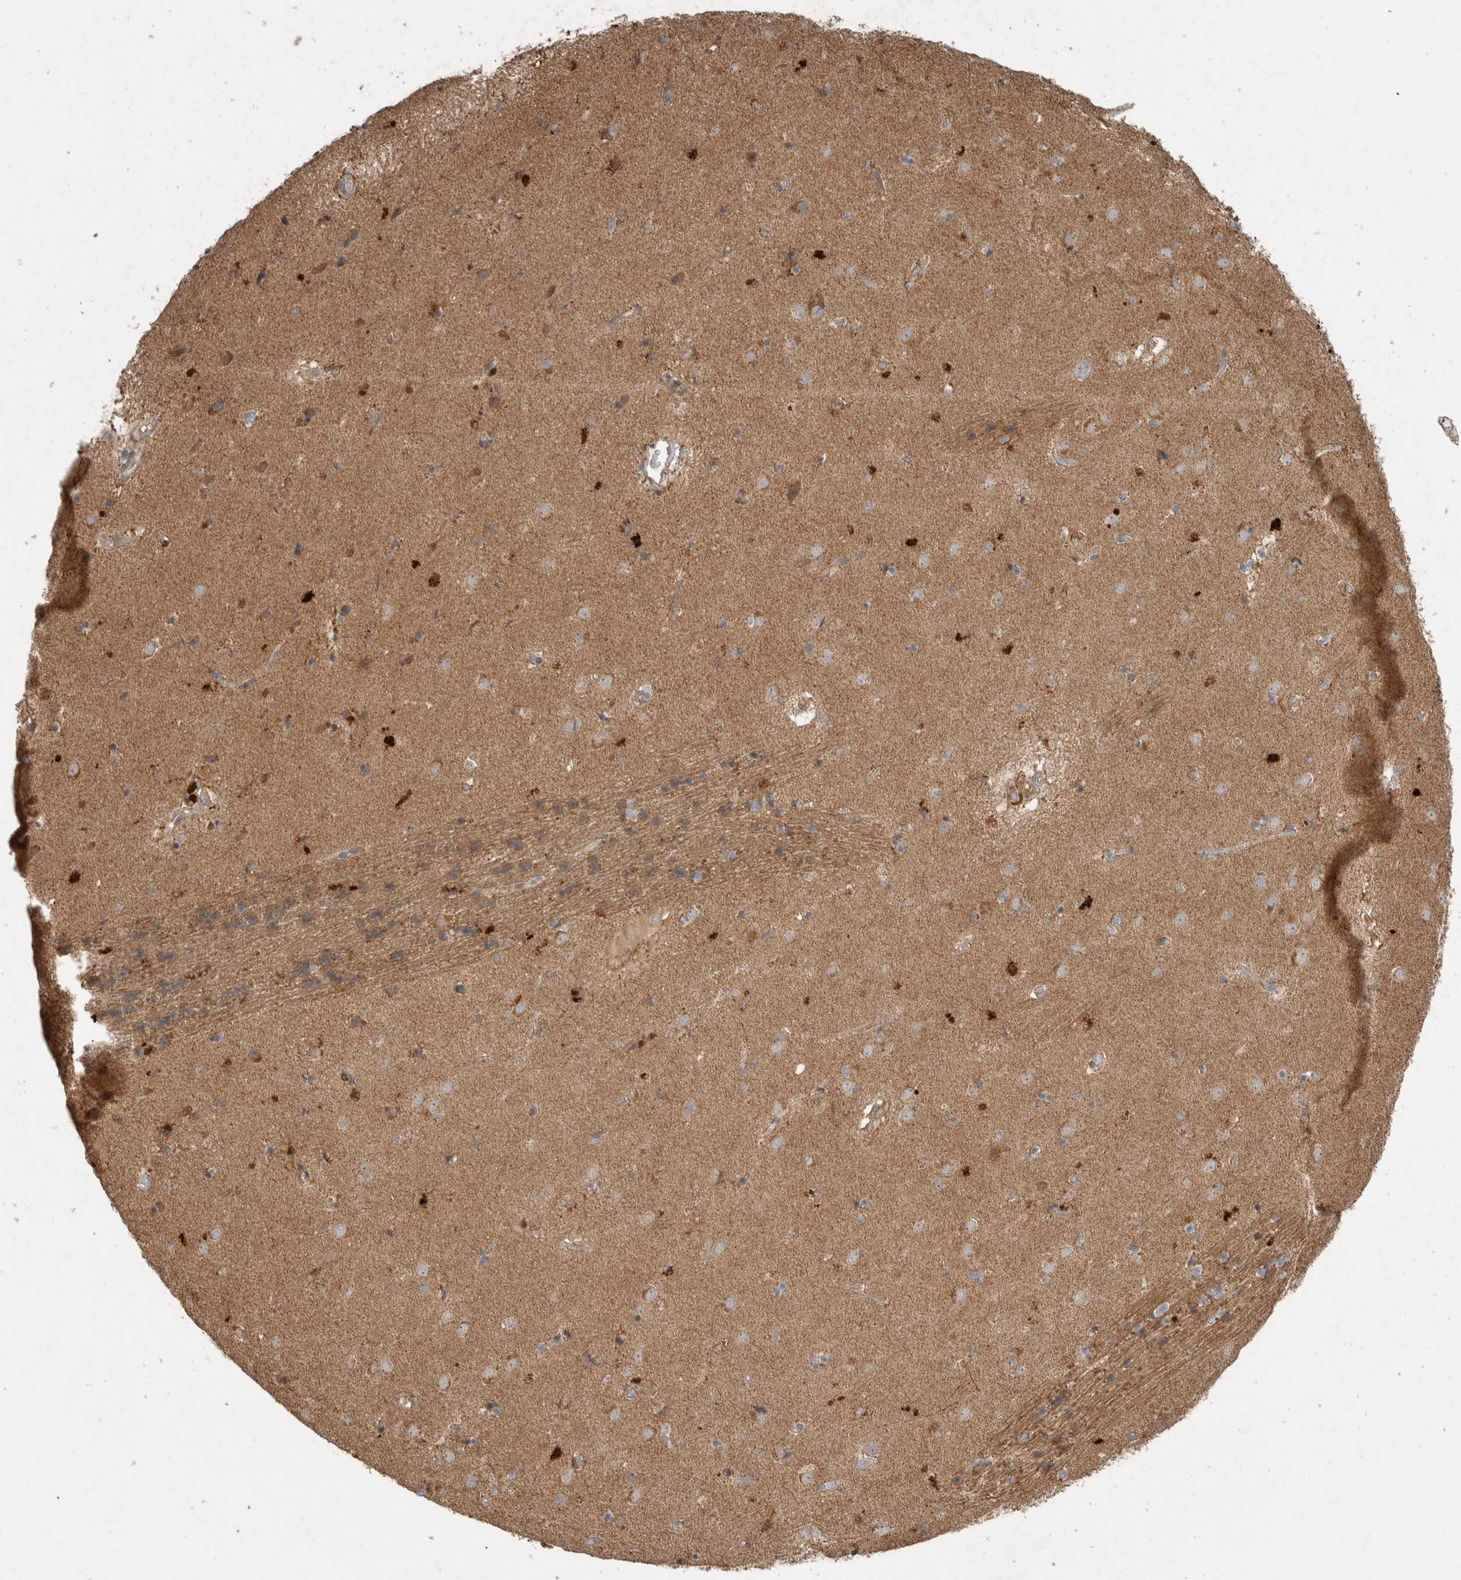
{"staining": {"intensity": "moderate", "quantity": "<25%", "location": "cytoplasmic/membranous"}, "tissue": "caudate", "cell_type": "Glial cells", "image_type": "normal", "snomed": [{"axis": "morphology", "description": "Normal tissue, NOS"}, {"axis": "topography", "description": "Lateral ventricle wall"}], "caption": "High-magnification brightfield microscopy of unremarkable caudate stained with DAB (3,3'-diaminobenzidine) (brown) and counterstained with hematoxylin (blue). glial cells exhibit moderate cytoplasmic/membranous positivity is identified in about<25% of cells. Using DAB (3,3'-diaminobenzidine) (brown) and hematoxylin (blue) stains, captured at high magnification using brightfield microscopy.", "gene": "INSRR", "patient": {"sex": "male", "age": 70}}